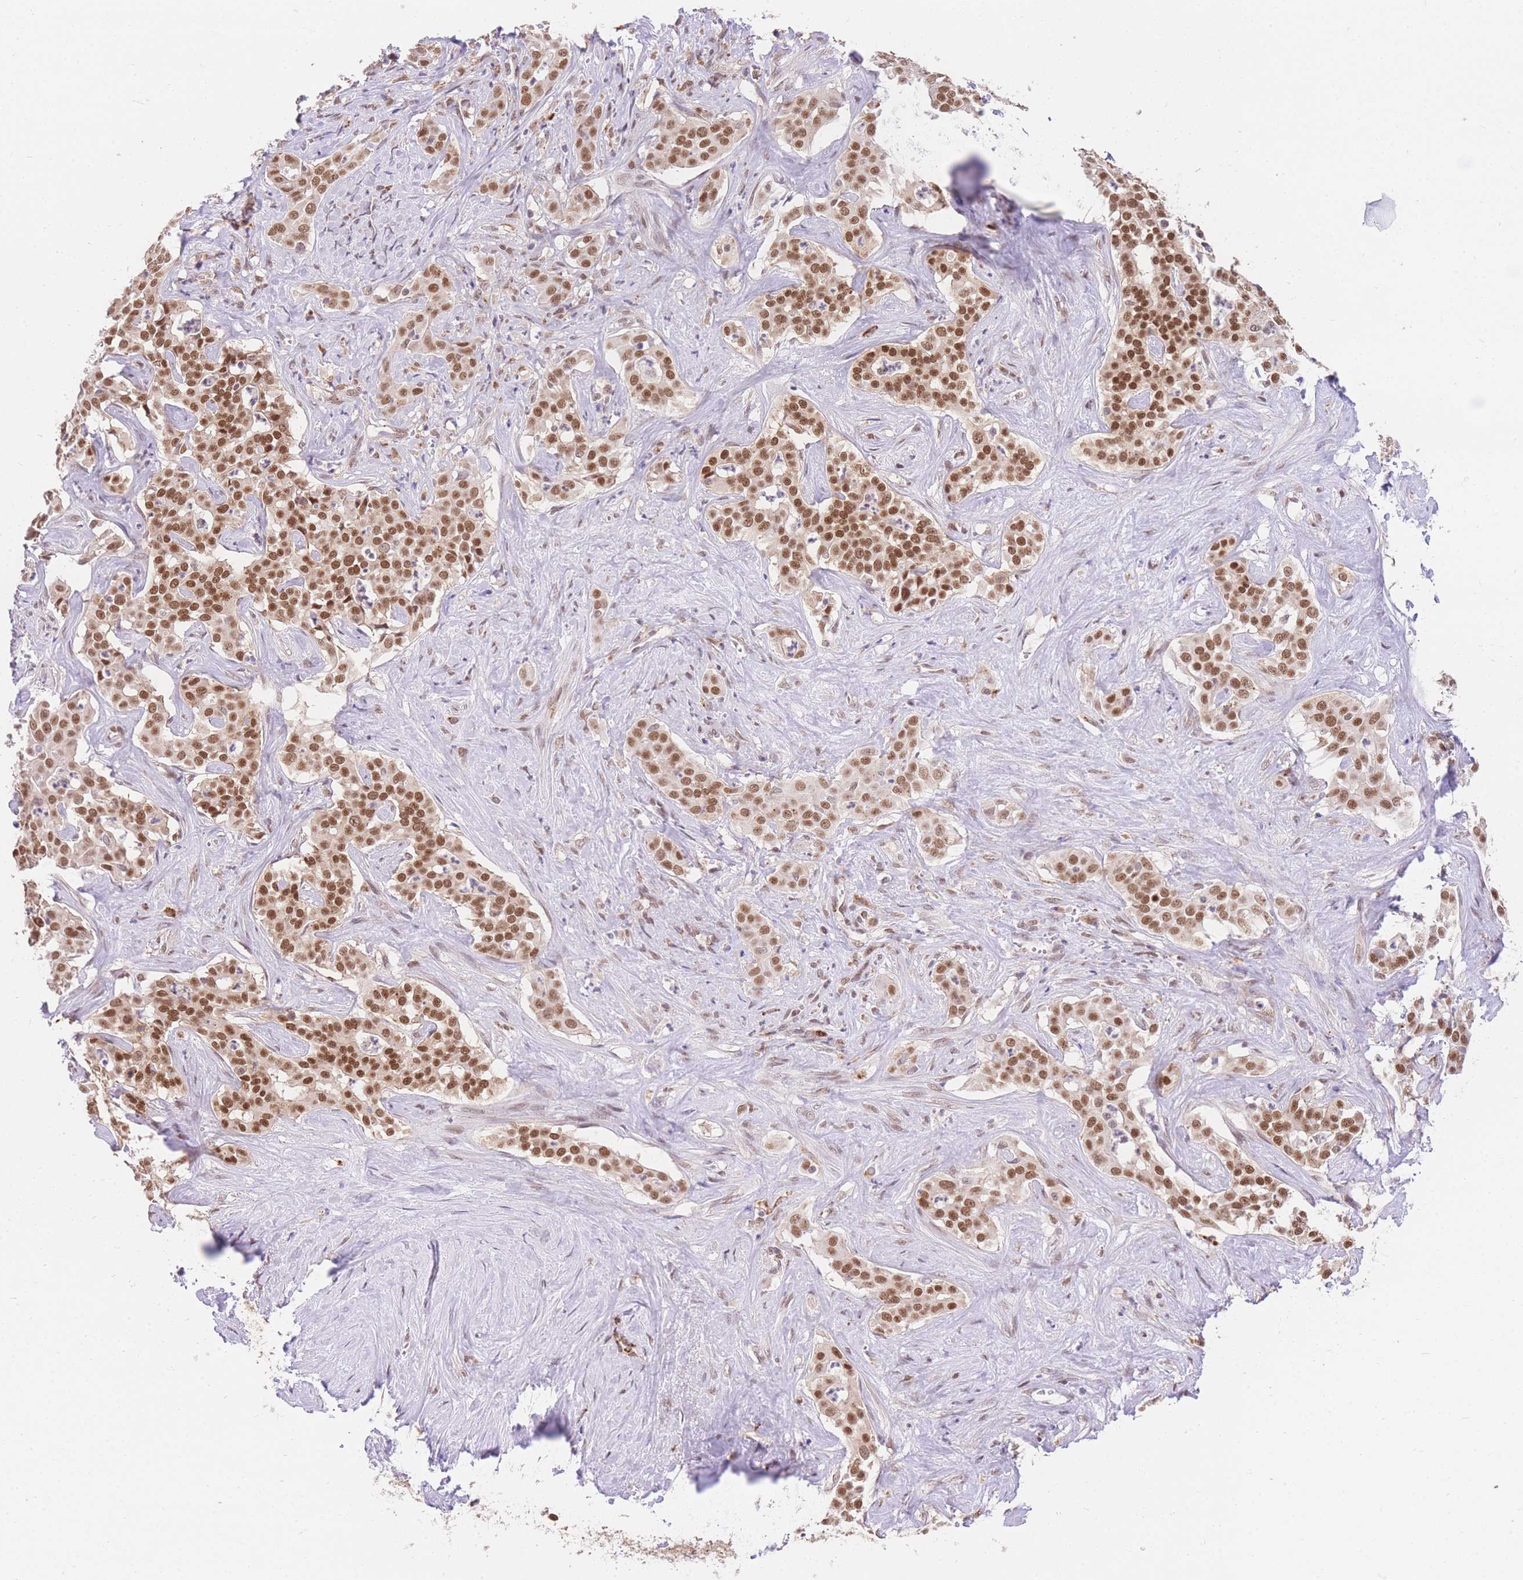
{"staining": {"intensity": "moderate", "quantity": ">75%", "location": "nuclear"}, "tissue": "liver cancer", "cell_type": "Tumor cells", "image_type": "cancer", "snomed": [{"axis": "morphology", "description": "Cholangiocarcinoma"}, {"axis": "topography", "description": "Liver"}], "caption": "About >75% of tumor cells in human liver cholangiocarcinoma display moderate nuclear protein positivity as visualized by brown immunohistochemical staining.", "gene": "UBXN7", "patient": {"sex": "male", "age": 67}}